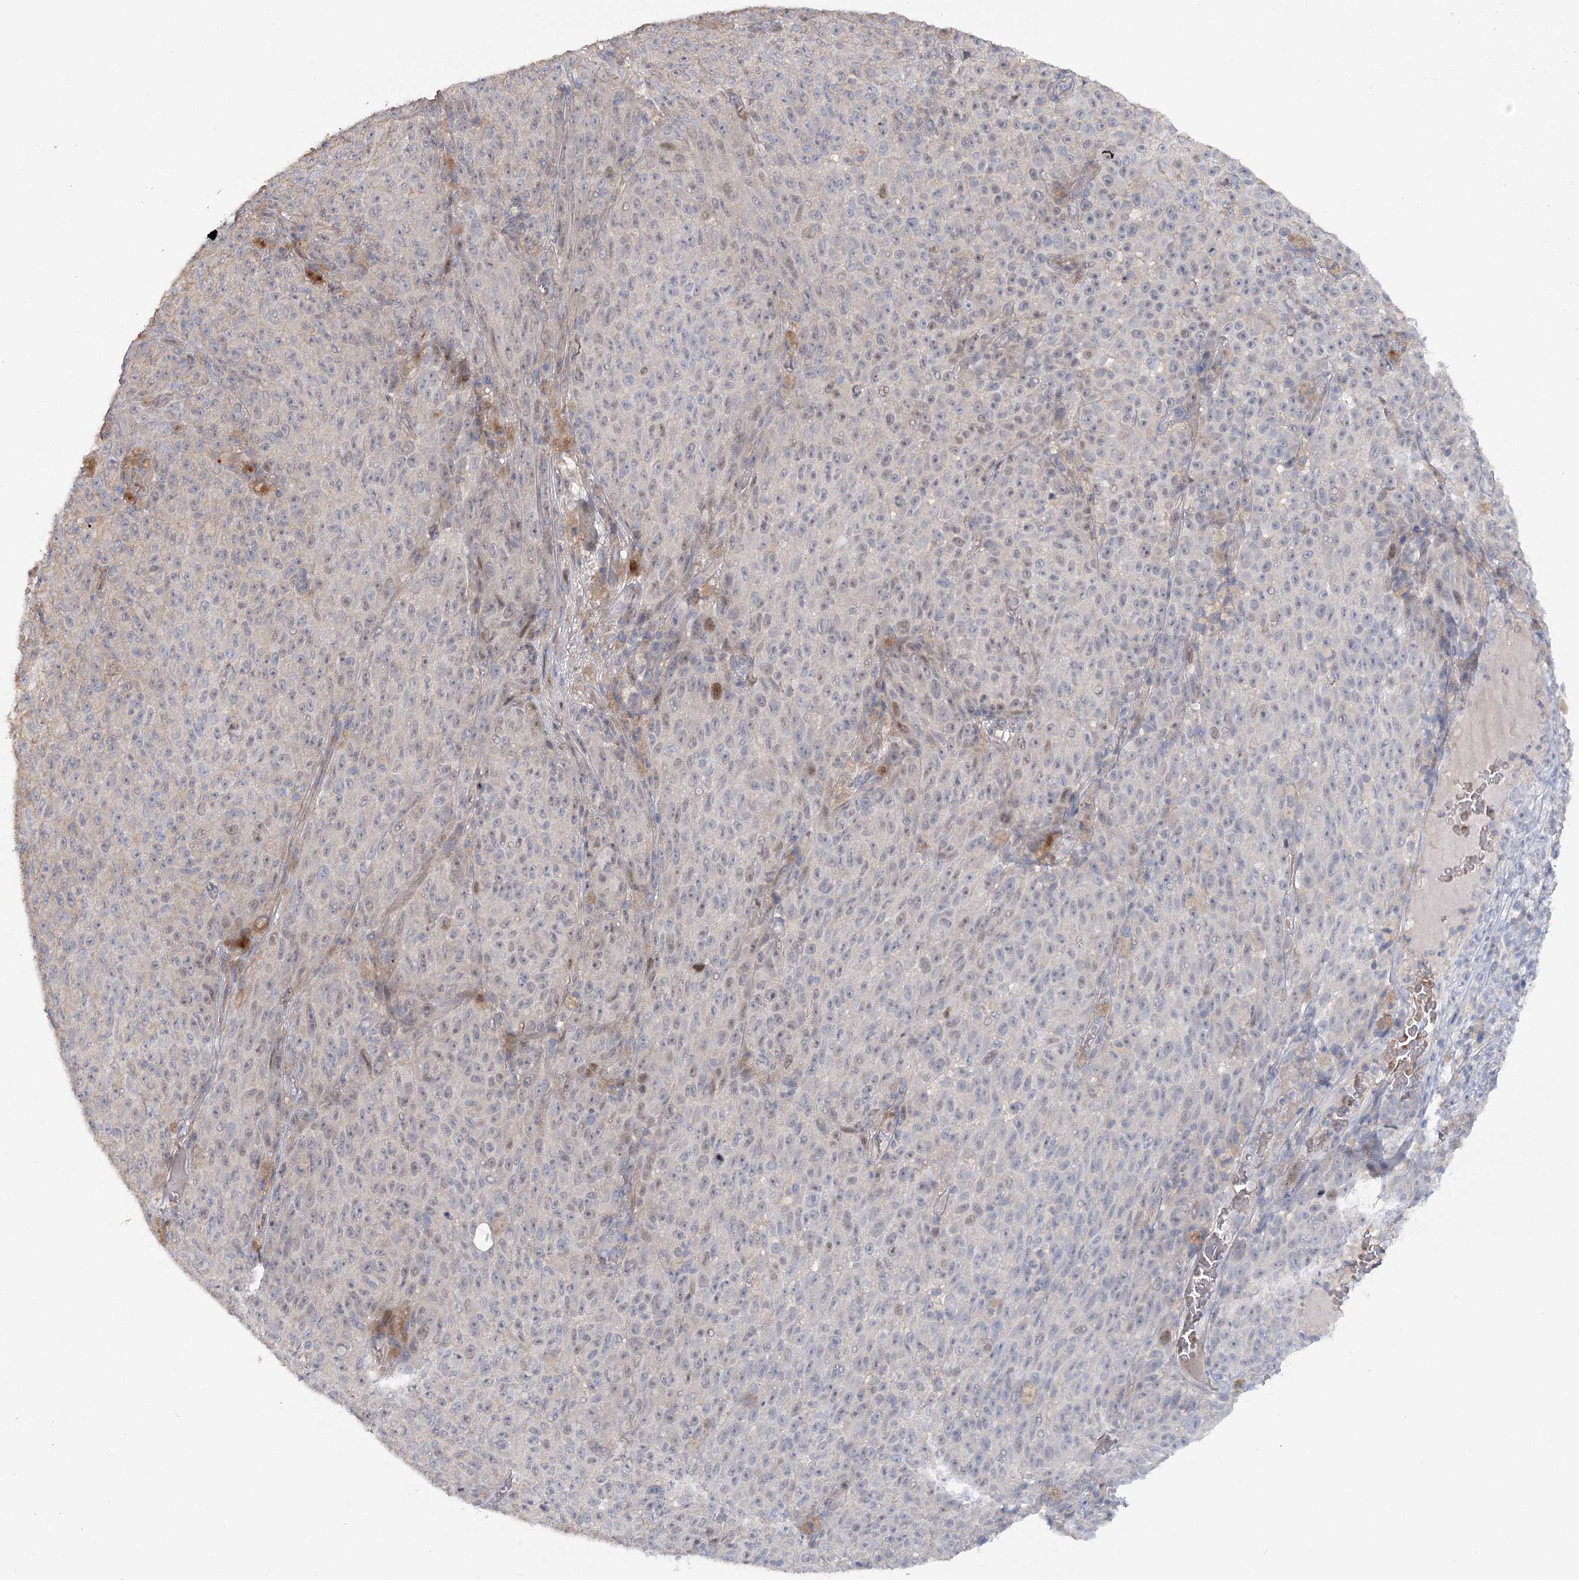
{"staining": {"intensity": "negative", "quantity": "none", "location": "none"}, "tissue": "melanoma", "cell_type": "Tumor cells", "image_type": "cancer", "snomed": [{"axis": "morphology", "description": "Malignant melanoma, NOS"}, {"axis": "topography", "description": "Skin"}], "caption": "Immunohistochemistry image of neoplastic tissue: melanoma stained with DAB (3,3'-diaminobenzidine) exhibits no significant protein expression in tumor cells.", "gene": "MAP3K13", "patient": {"sex": "female", "age": 82}}